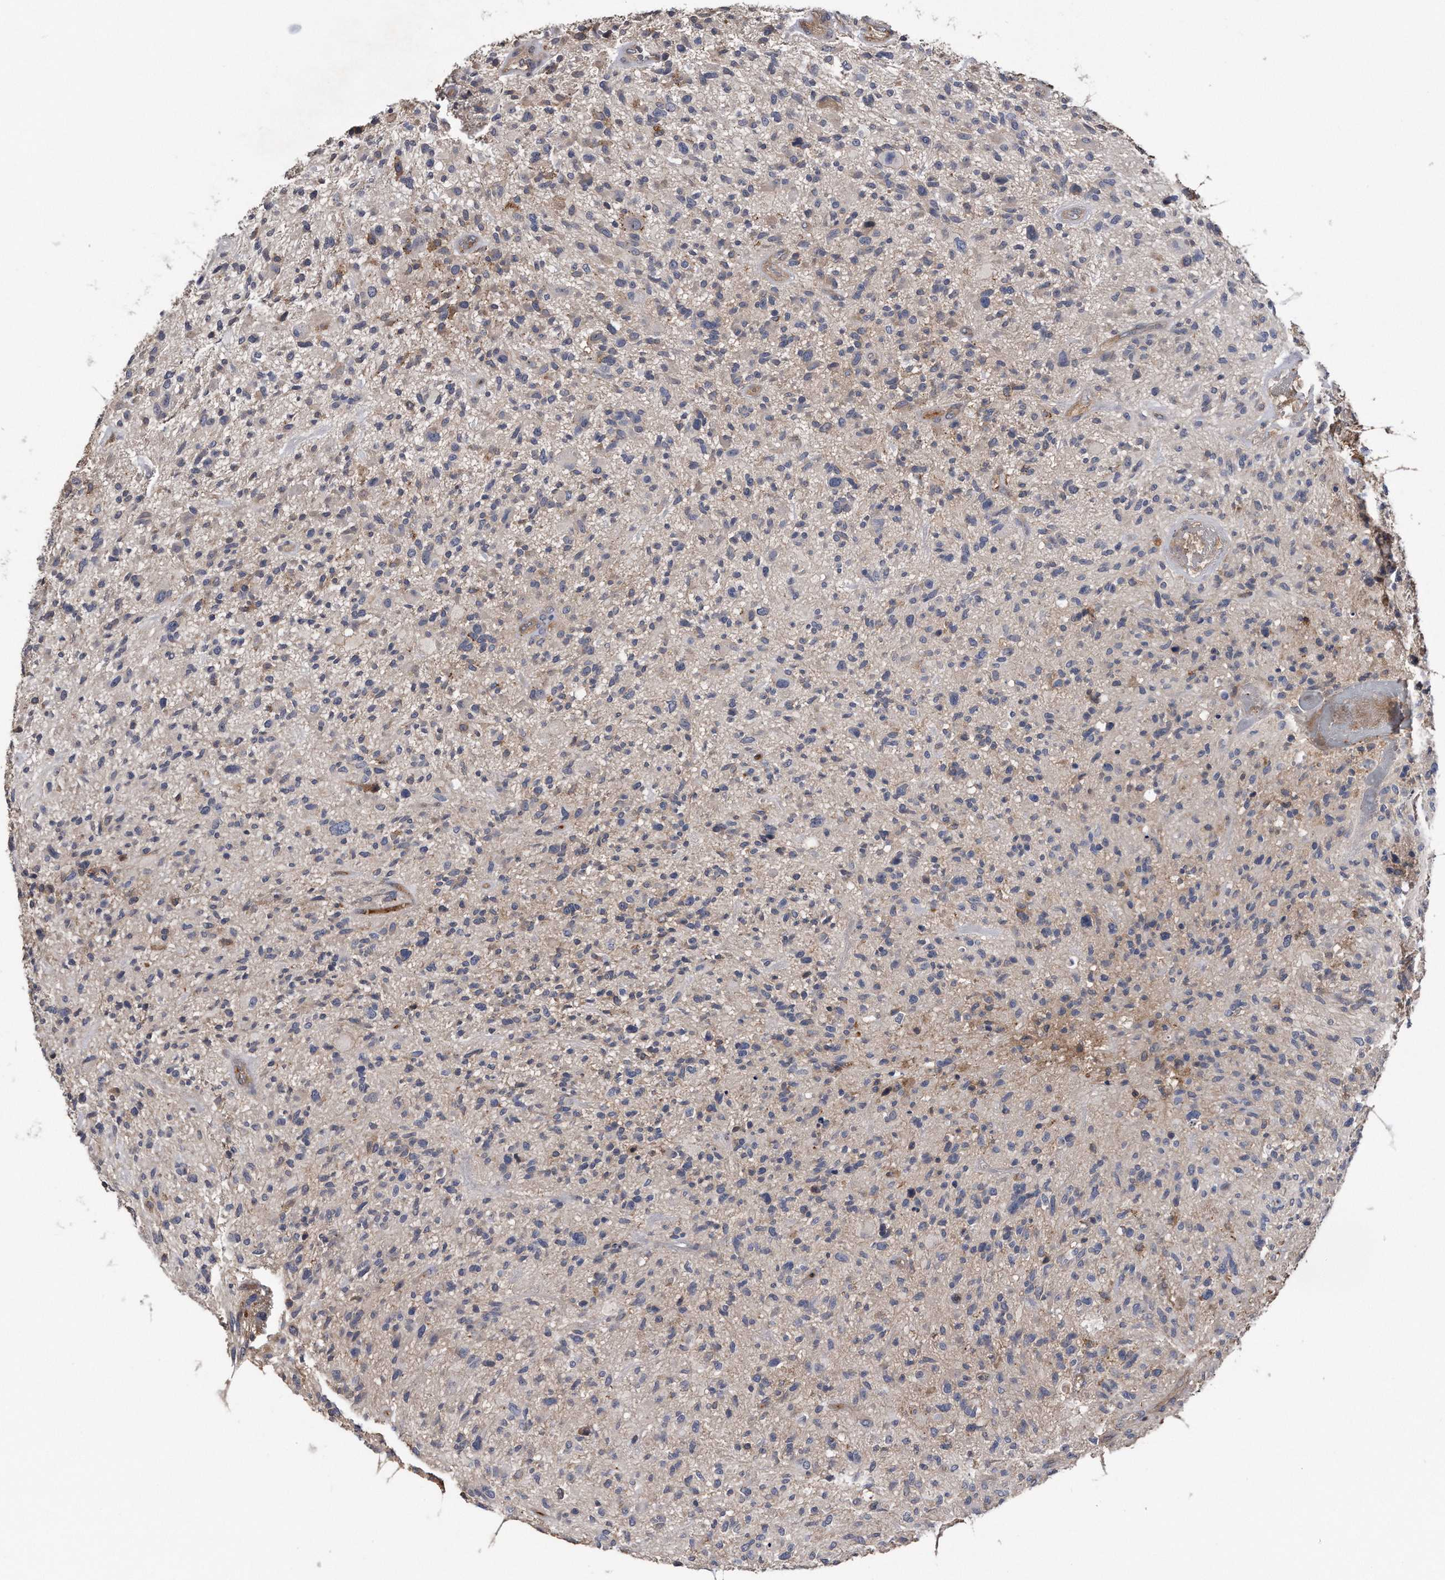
{"staining": {"intensity": "negative", "quantity": "none", "location": "none"}, "tissue": "glioma", "cell_type": "Tumor cells", "image_type": "cancer", "snomed": [{"axis": "morphology", "description": "Glioma, malignant, High grade"}, {"axis": "topography", "description": "Brain"}], "caption": "Protein analysis of malignant glioma (high-grade) exhibits no significant expression in tumor cells.", "gene": "KCND3", "patient": {"sex": "male", "age": 47}}